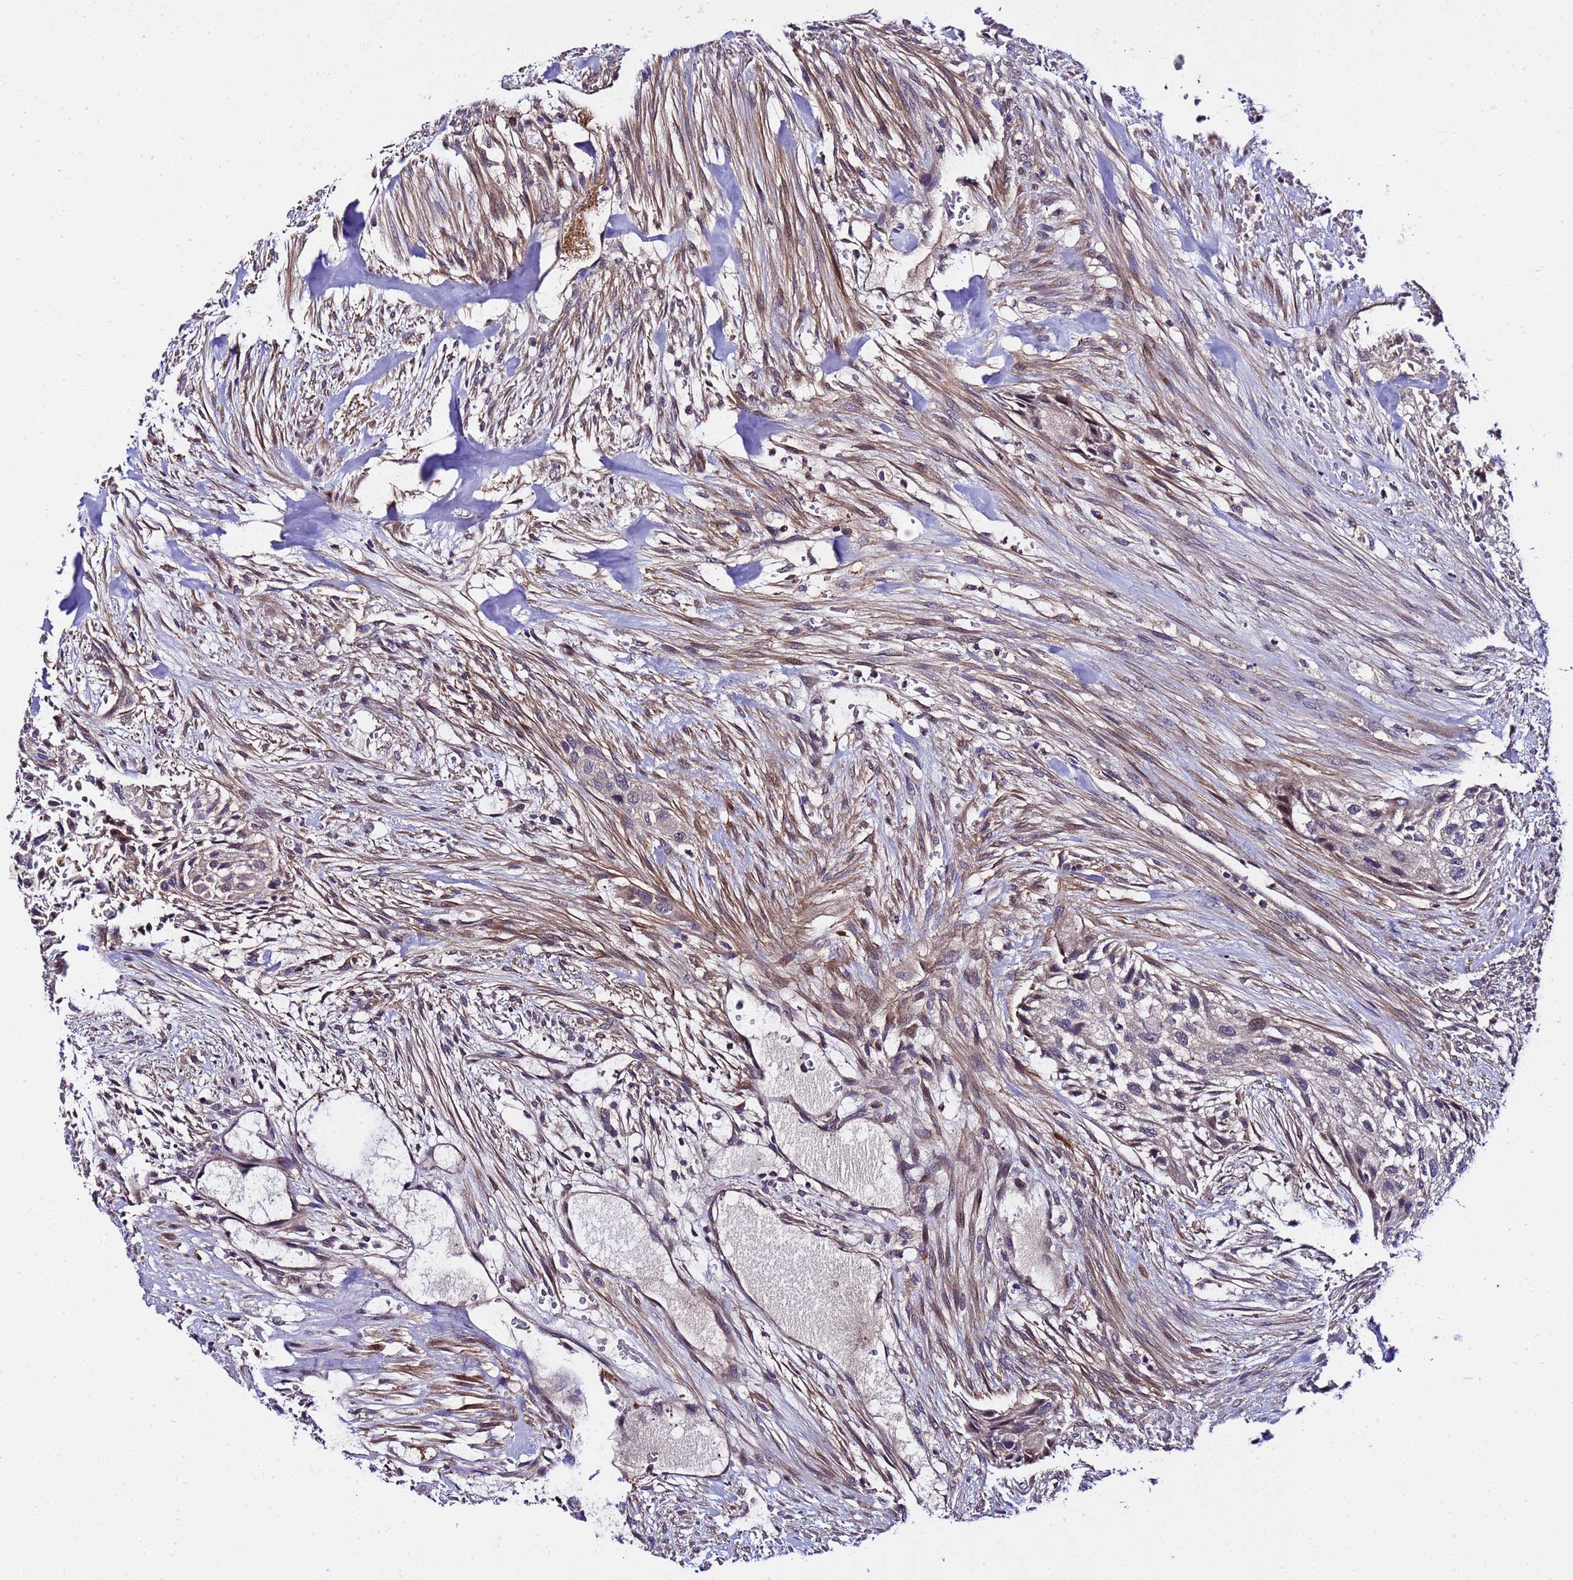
{"staining": {"intensity": "weak", "quantity": "<25%", "location": "cytoplasmic/membranous"}, "tissue": "urothelial cancer", "cell_type": "Tumor cells", "image_type": "cancer", "snomed": [{"axis": "morphology", "description": "Urothelial carcinoma, High grade"}, {"axis": "topography", "description": "Urinary bladder"}], "caption": "Immunohistochemistry photomicrograph of human urothelial cancer stained for a protein (brown), which demonstrates no positivity in tumor cells. Brightfield microscopy of IHC stained with DAB (3,3'-diaminobenzidine) (brown) and hematoxylin (blue), captured at high magnification.", "gene": "PLXDC2", "patient": {"sex": "male", "age": 35}}